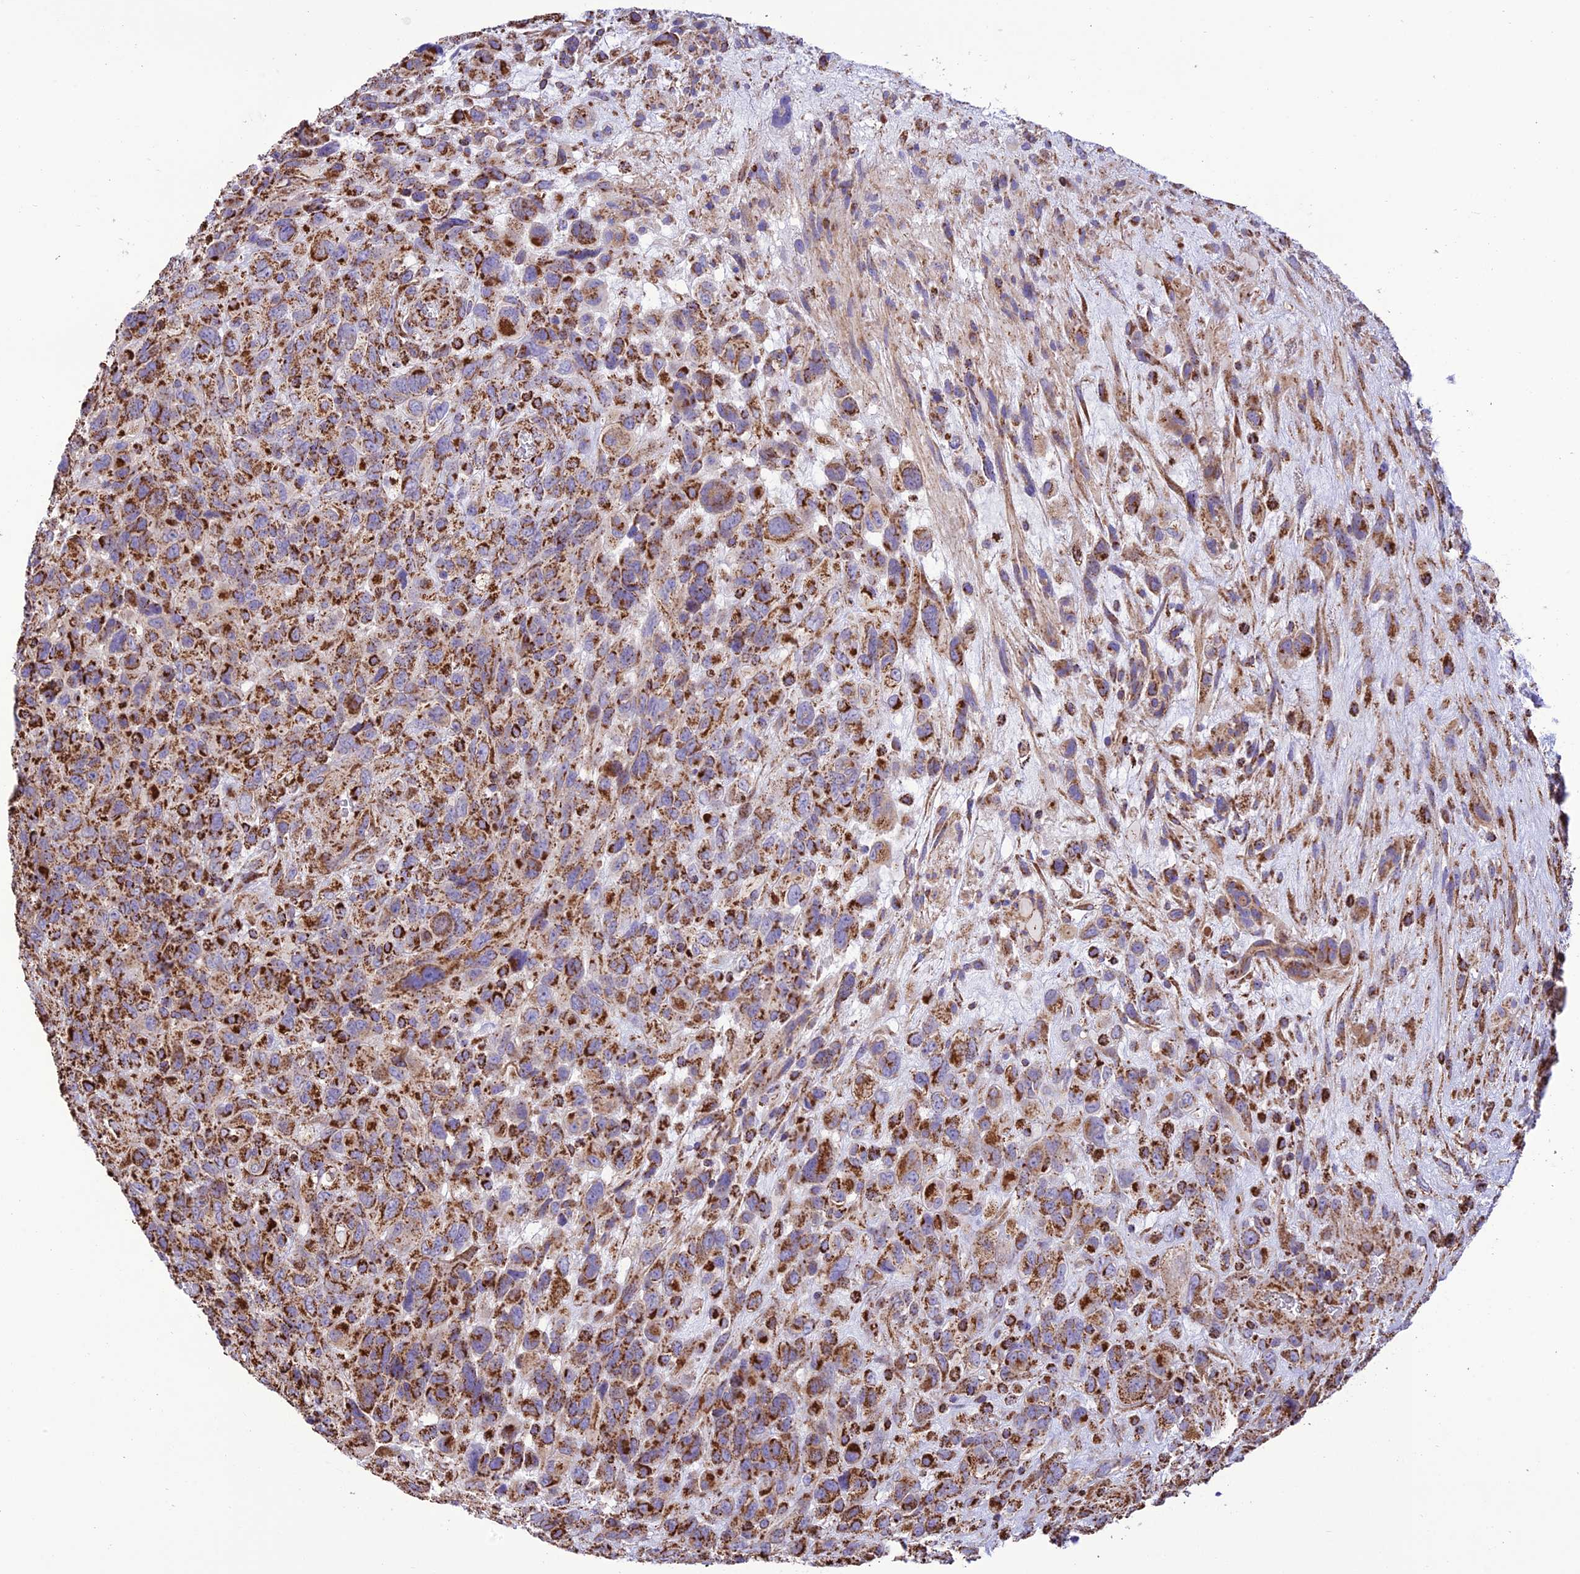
{"staining": {"intensity": "strong", "quantity": ">75%", "location": "cytoplasmic/membranous"}, "tissue": "glioma", "cell_type": "Tumor cells", "image_type": "cancer", "snomed": [{"axis": "morphology", "description": "Glioma, malignant, High grade"}, {"axis": "topography", "description": "Brain"}], "caption": "A high-resolution micrograph shows immunohistochemistry staining of malignant high-grade glioma, which demonstrates strong cytoplasmic/membranous staining in approximately >75% of tumor cells. (IHC, brightfield microscopy, high magnification).", "gene": "NDUFAF1", "patient": {"sex": "male", "age": 61}}